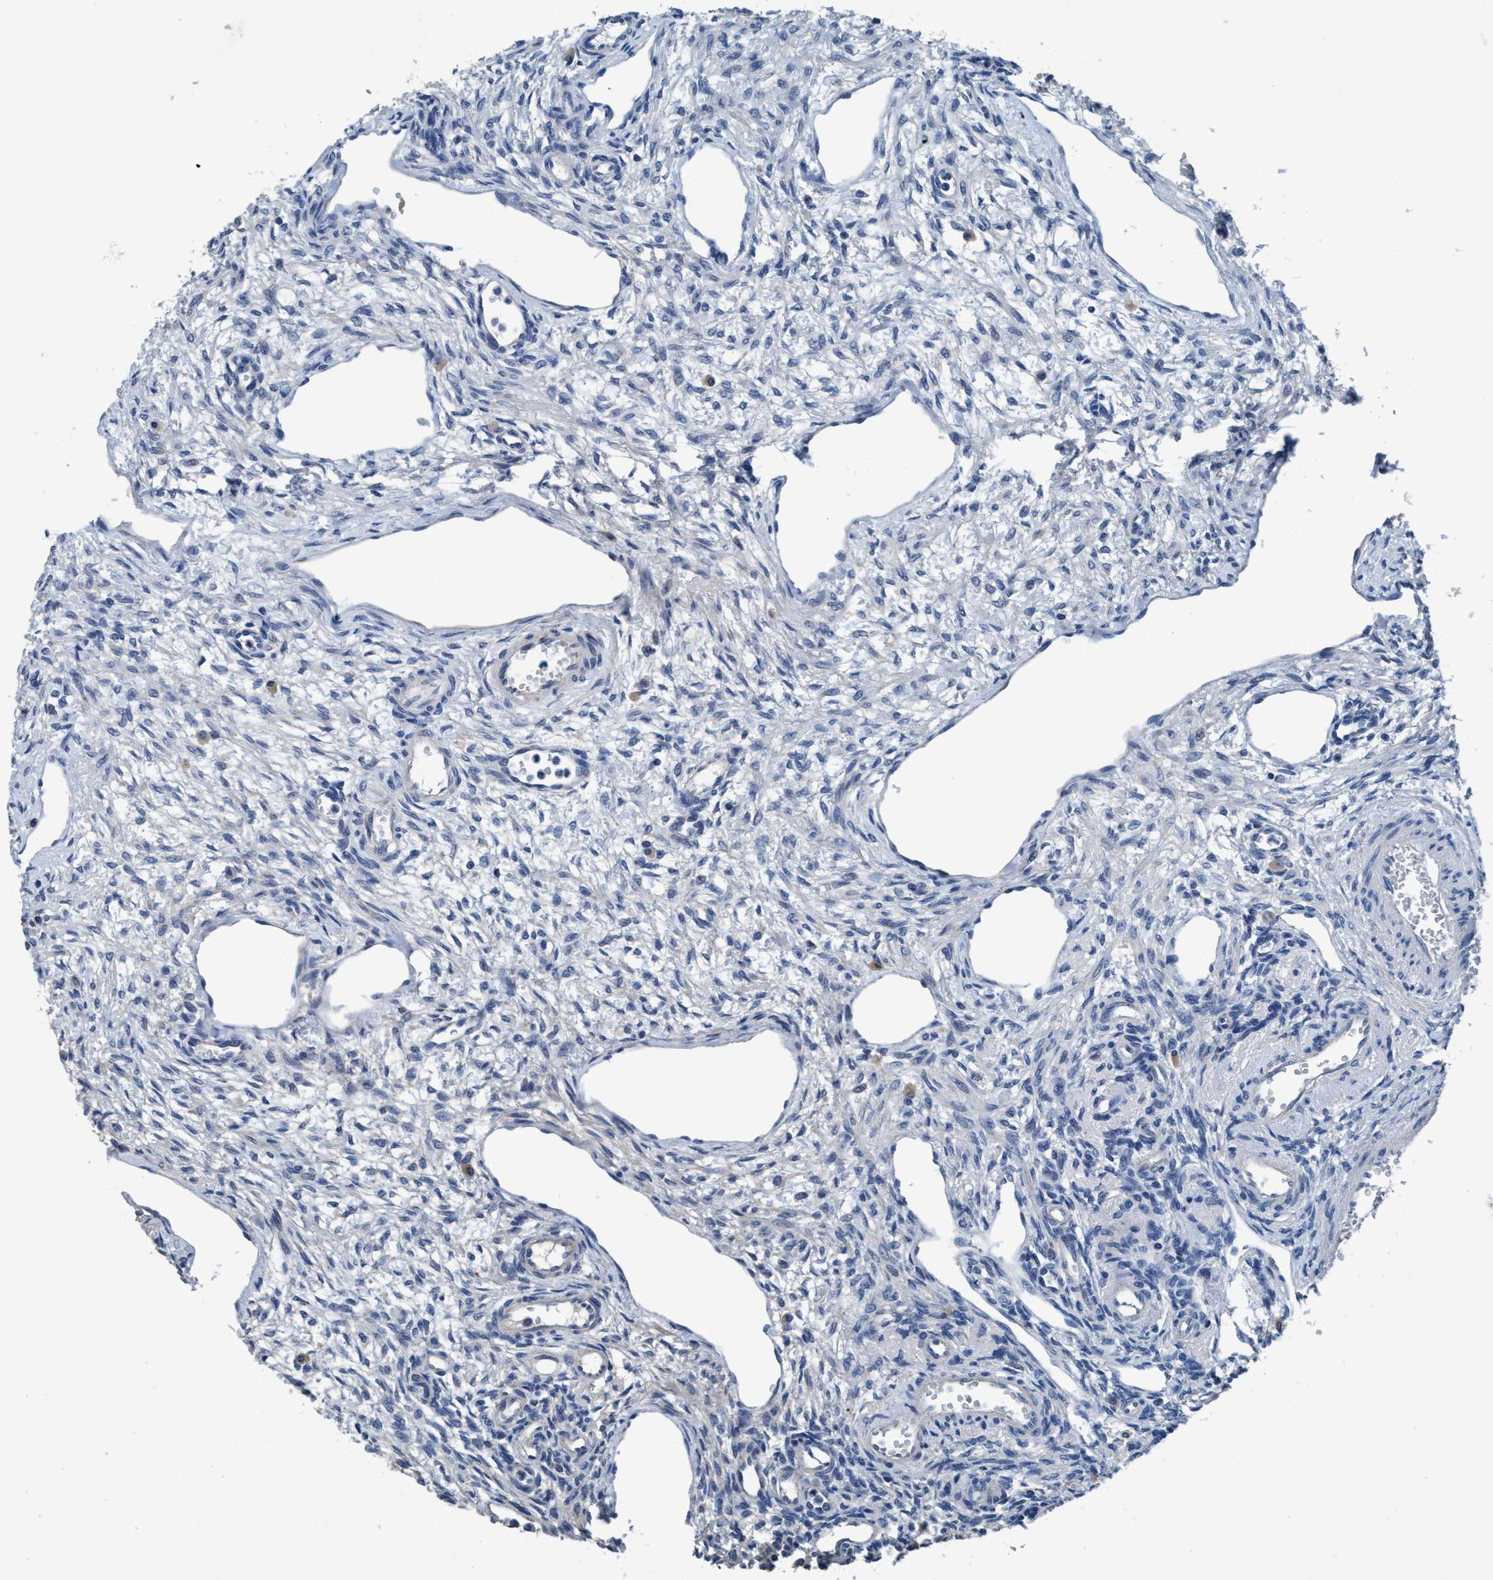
{"staining": {"intensity": "weak", "quantity": "<25%", "location": "cytoplasmic/membranous"}, "tissue": "ovary", "cell_type": "Follicle cells", "image_type": "normal", "snomed": [{"axis": "morphology", "description": "Normal tissue, NOS"}, {"axis": "topography", "description": "Ovary"}], "caption": "Immunohistochemistry photomicrograph of unremarkable human ovary stained for a protein (brown), which exhibits no positivity in follicle cells. Nuclei are stained in blue.", "gene": "ANKFN1", "patient": {"sex": "female", "age": 33}}